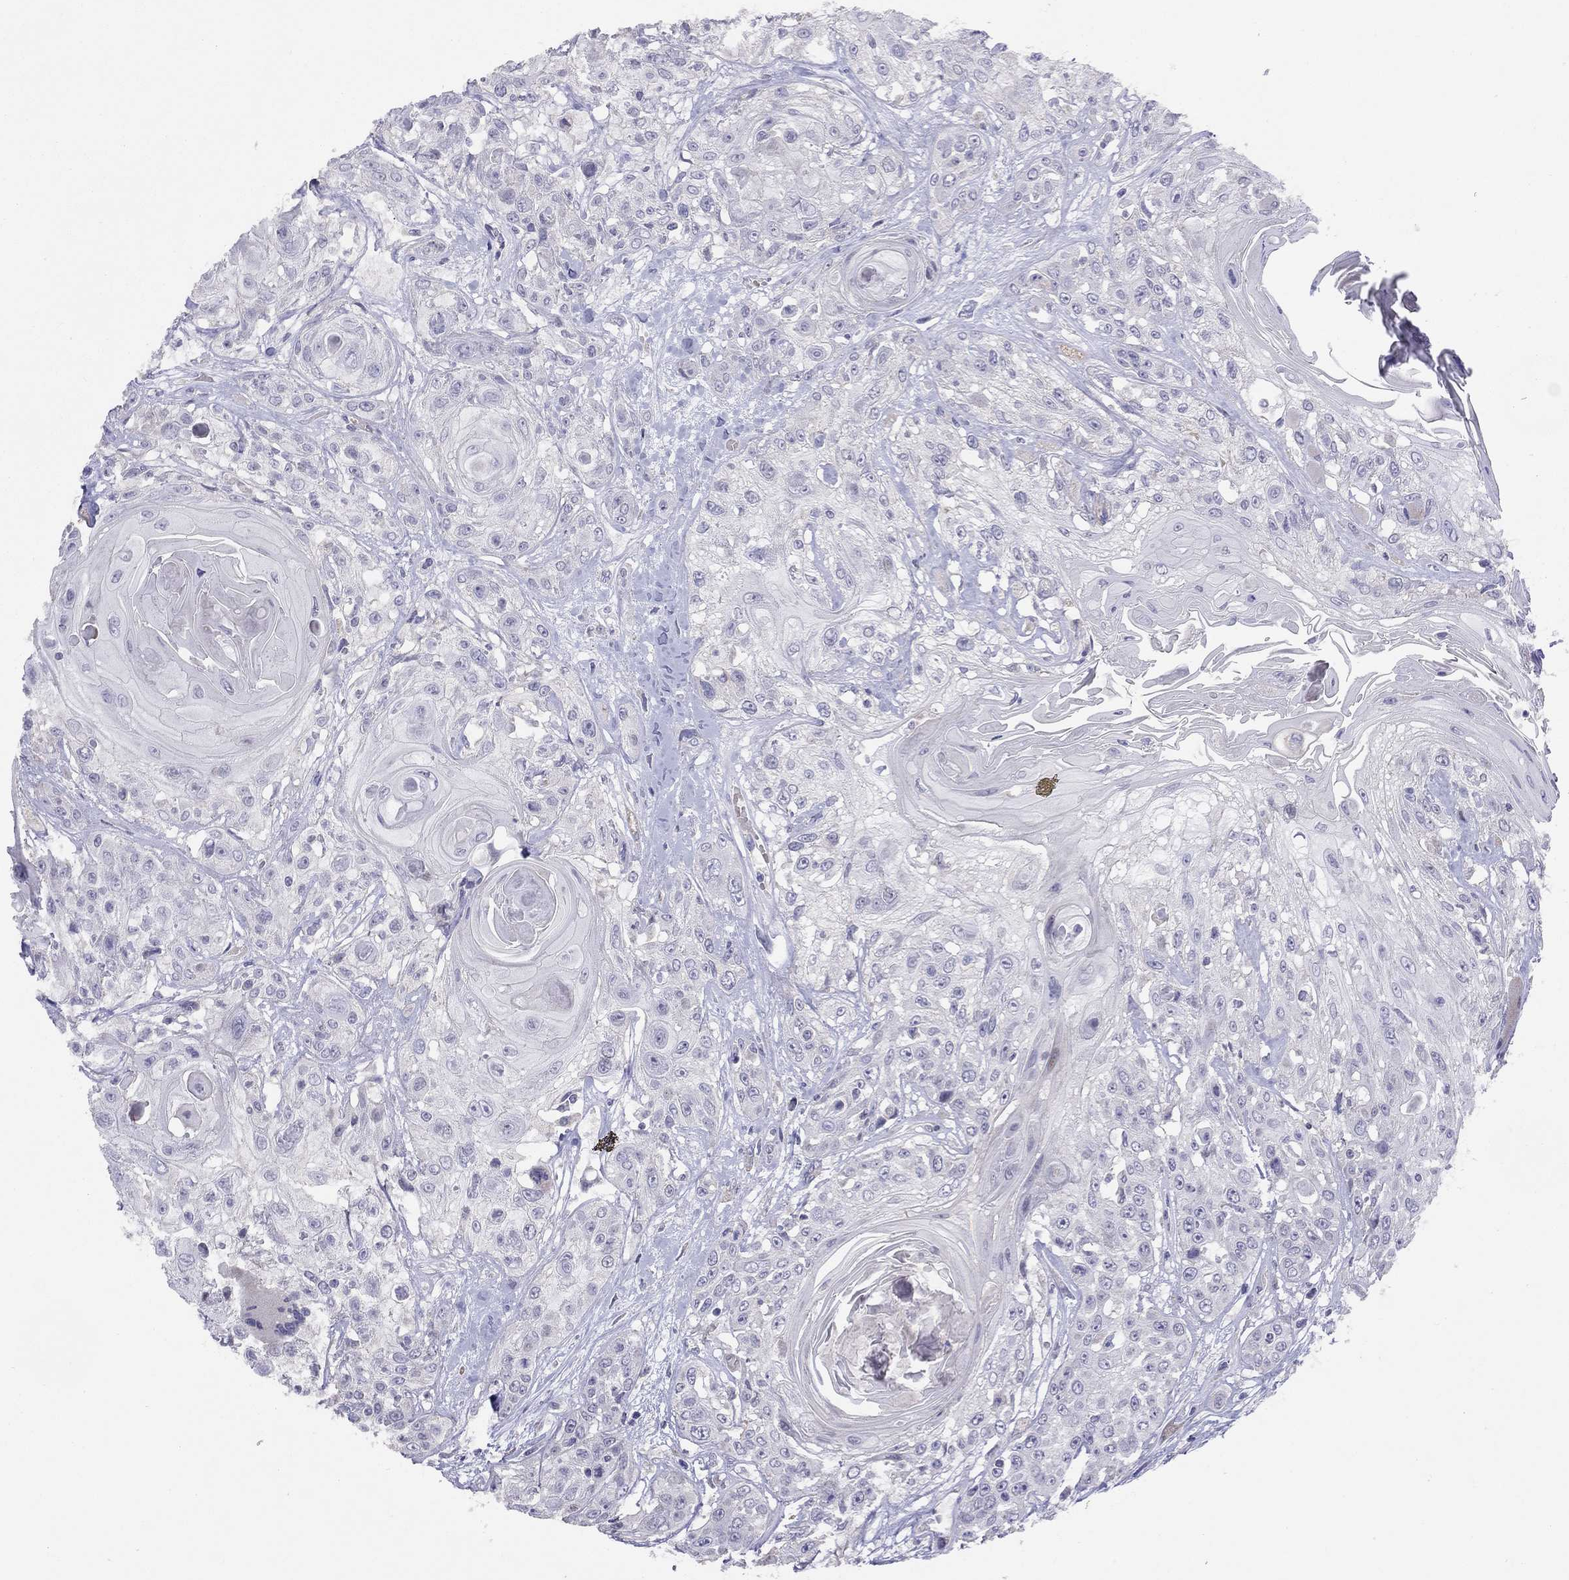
{"staining": {"intensity": "negative", "quantity": "none", "location": "none"}, "tissue": "head and neck cancer", "cell_type": "Tumor cells", "image_type": "cancer", "snomed": [{"axis": "morphology", "description": "Squamous cell carcinoma, NOS"}, {"axis": "topography", "description": "Head-Neck"}], "caption": "A high-resolution image shows IHC staining of head and neck squamous cell carcinoma, which reveals no significant positivity in tumor cells. (DAB (3,3'-diaminobenzidine) immunohistochemistry (IHC), high magnification).", "gene": "SYTL2", "patient": {"sex": "female", "age": 59}}